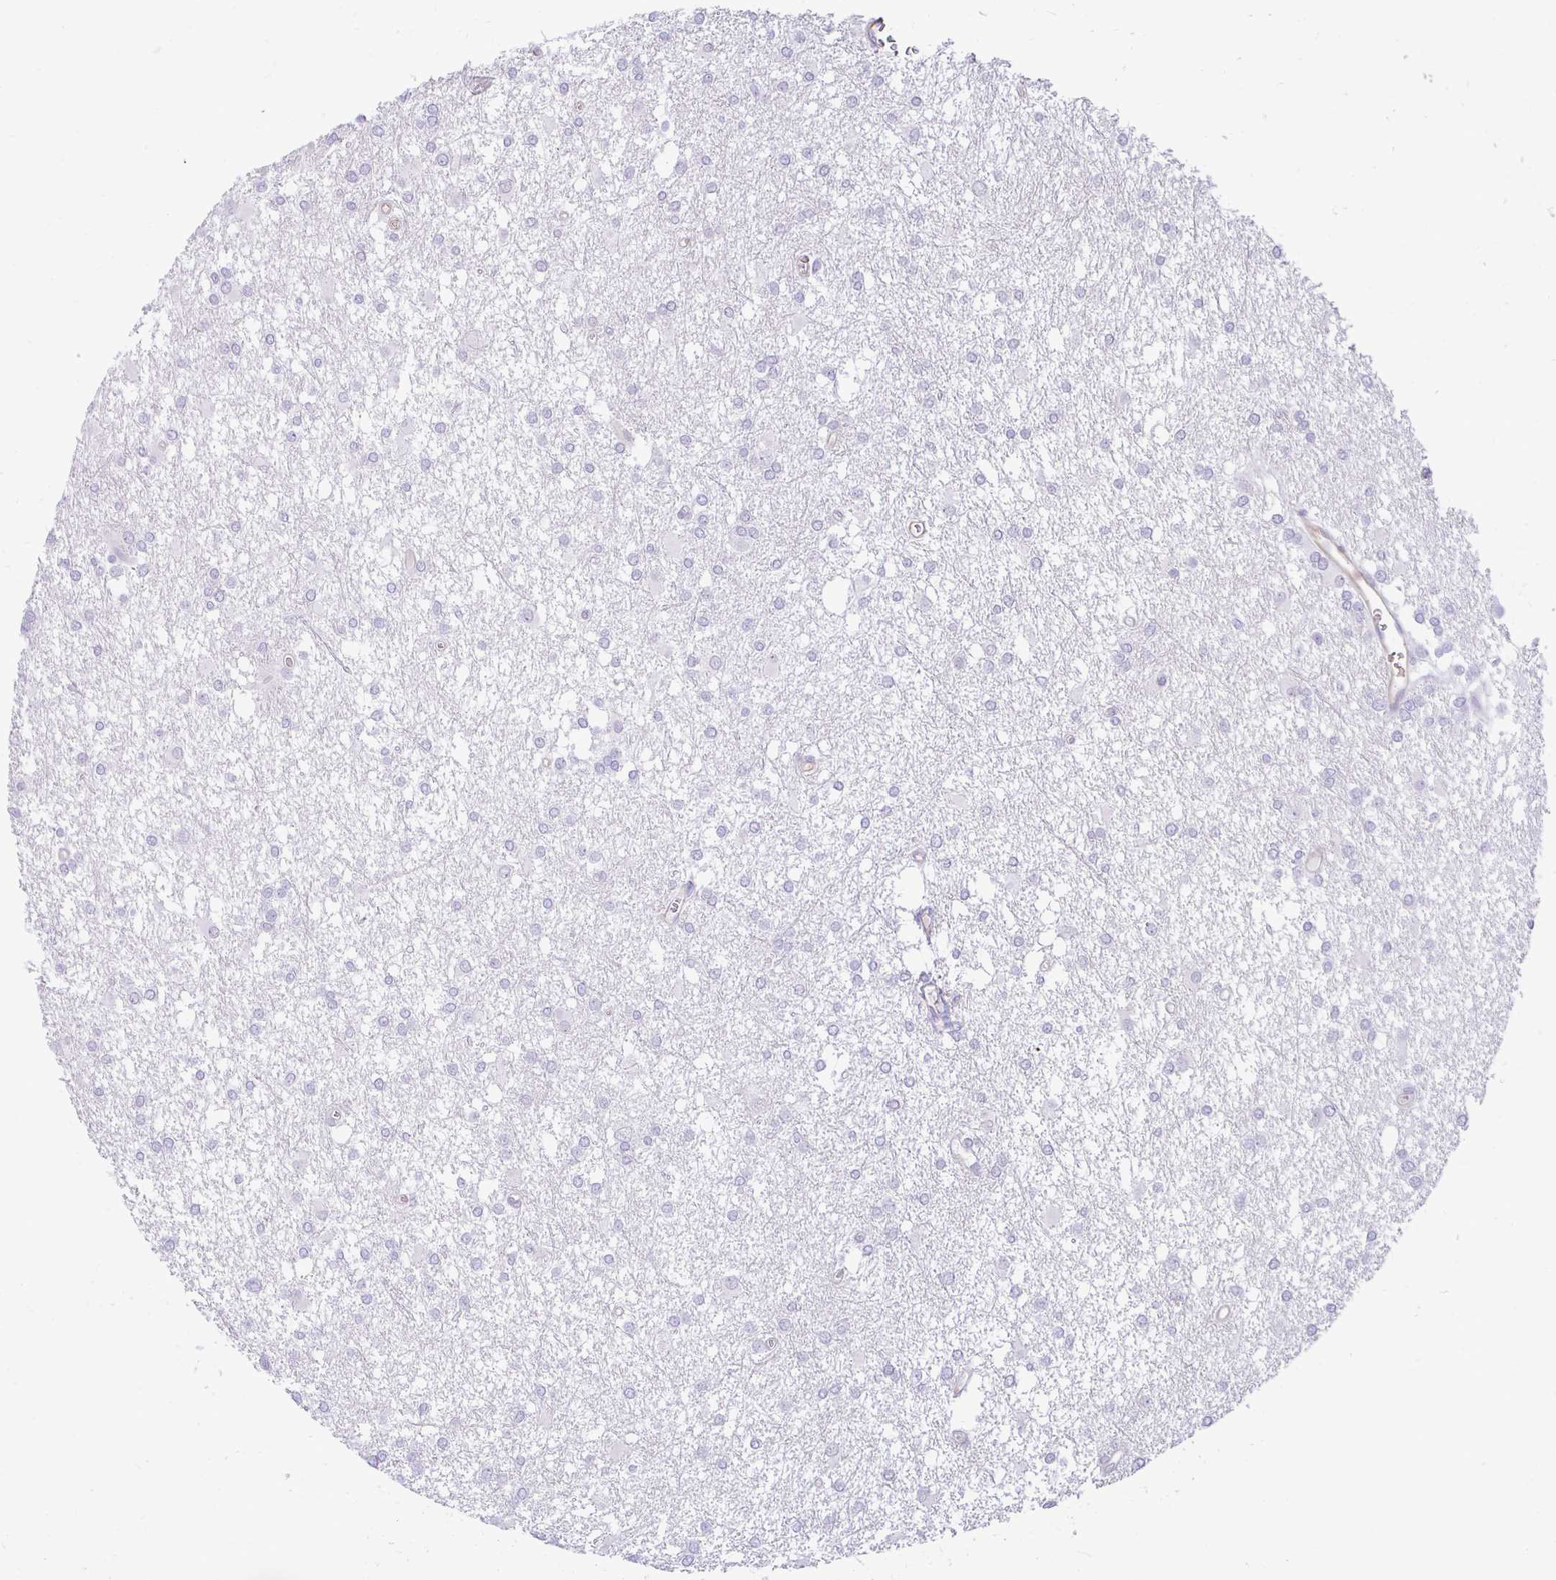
{"staining": {"intensity": "negative", "quantity": "none", "location": "none"}, "tissue": "glioma", "cell_type": "Tumor cells", "image_type": "cancer", "snomed": [{"axis": "morphology", "description": "Glioma, malignant, High grade"}, {"axis": "topography", "description": "Brain"}], "caption": "Histopathology image shows no significant protein expression in tumor cells of glioma.", "gene": "FAM83C", "patient": {"sex": "male", "age": 48}}